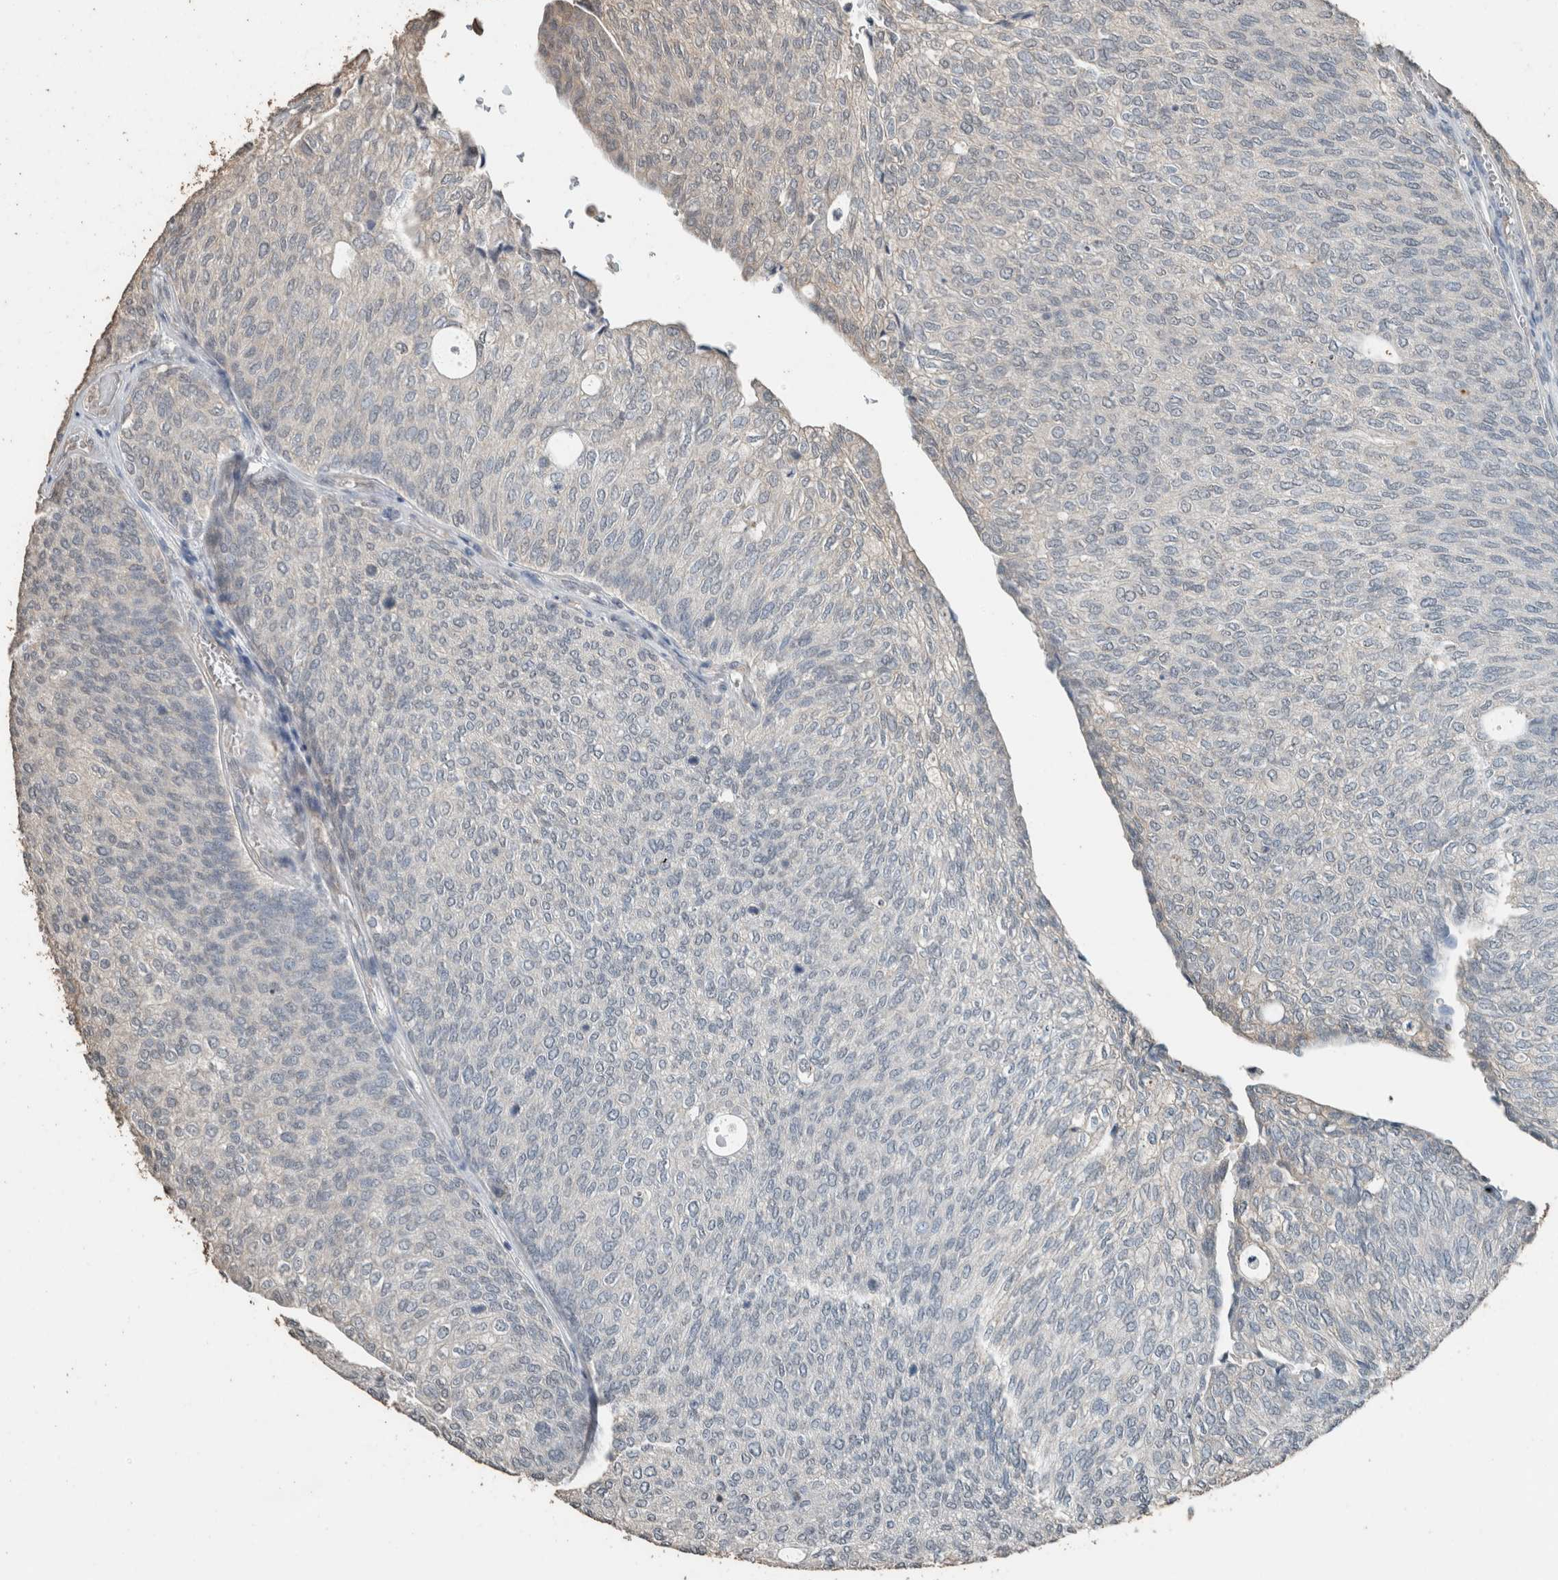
{"staining": {"intensity": "negative", "quantity": "none", "location": "none"}, "tissue": "urothelial cancer", "cell_type": "Tumor cells", "image_type": "cancer", "snomed": [{"axis": "morphology", "description": "Urothelial carcinoma, Low grade"}, {"axis": "topography", "description": "Urinary bladder"}], "caption": "Immunohistochemical staining of human urothelial carcinoma (low-grade) reveals no significant staining in tumor cells.", "gene": "ACVR2B", "patient": {"sex": "female", "age": 79}}